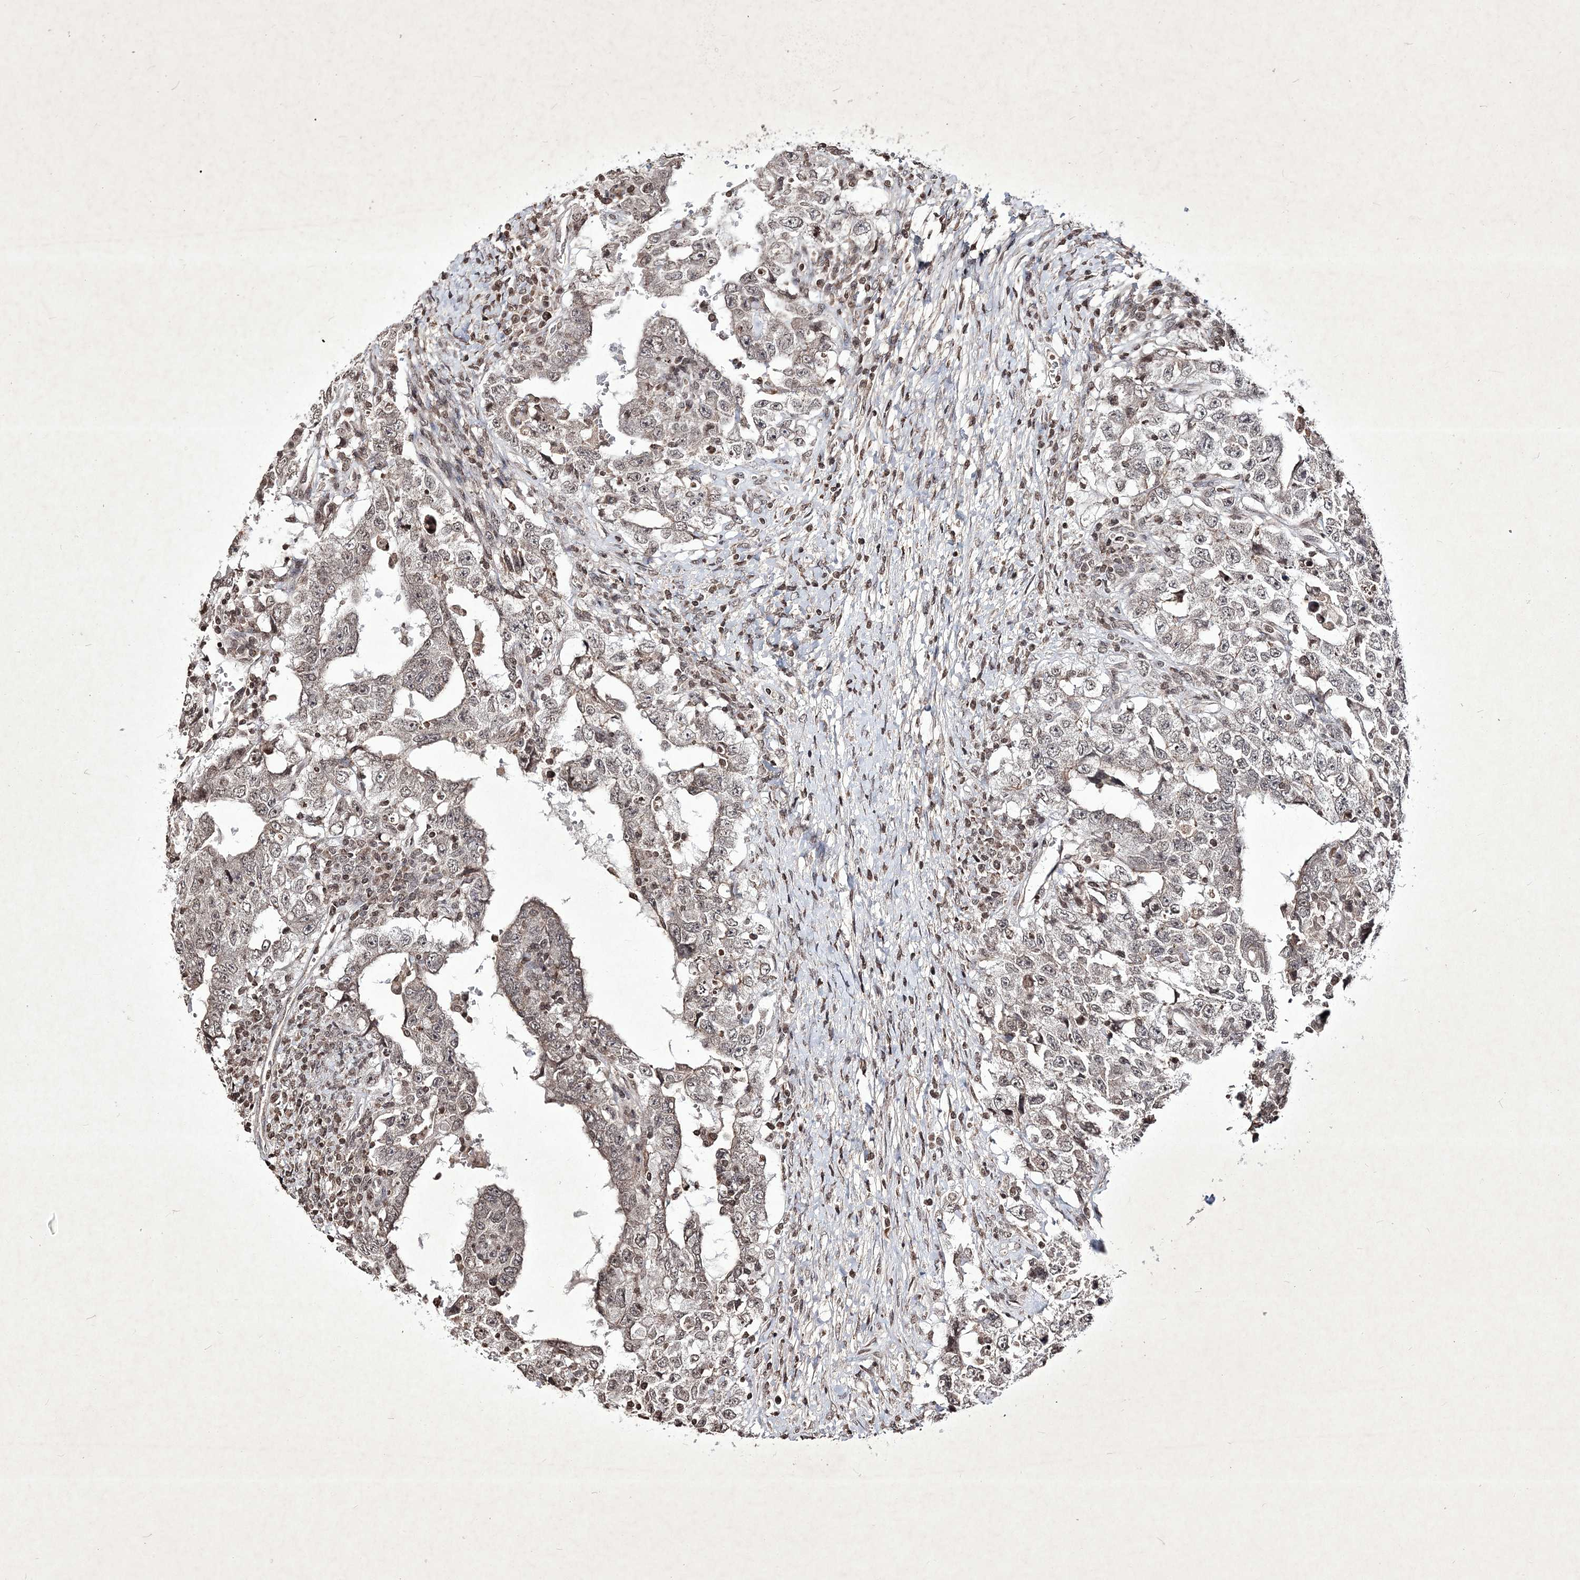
{"staining": {"intensity": "moderate", "quantity": ">75%", "location": "nuclear"}, "tissue": "testis cancer", "cell_type": "Tumor cells", "image_type": "cancer", "snomed": [{"axis": "morphology", "description": "Carcinoma, Embryonal, NOS"}, {"axis": "topography", "description": "Testis"}], "caption": "The photomicrograph exhibits staining of testis cancer, revealing moderate nuclear protein expression (brown color) within tumor cells.", "gene": "SOWAHB", "patient": {"sex": "male", "age": 26}}